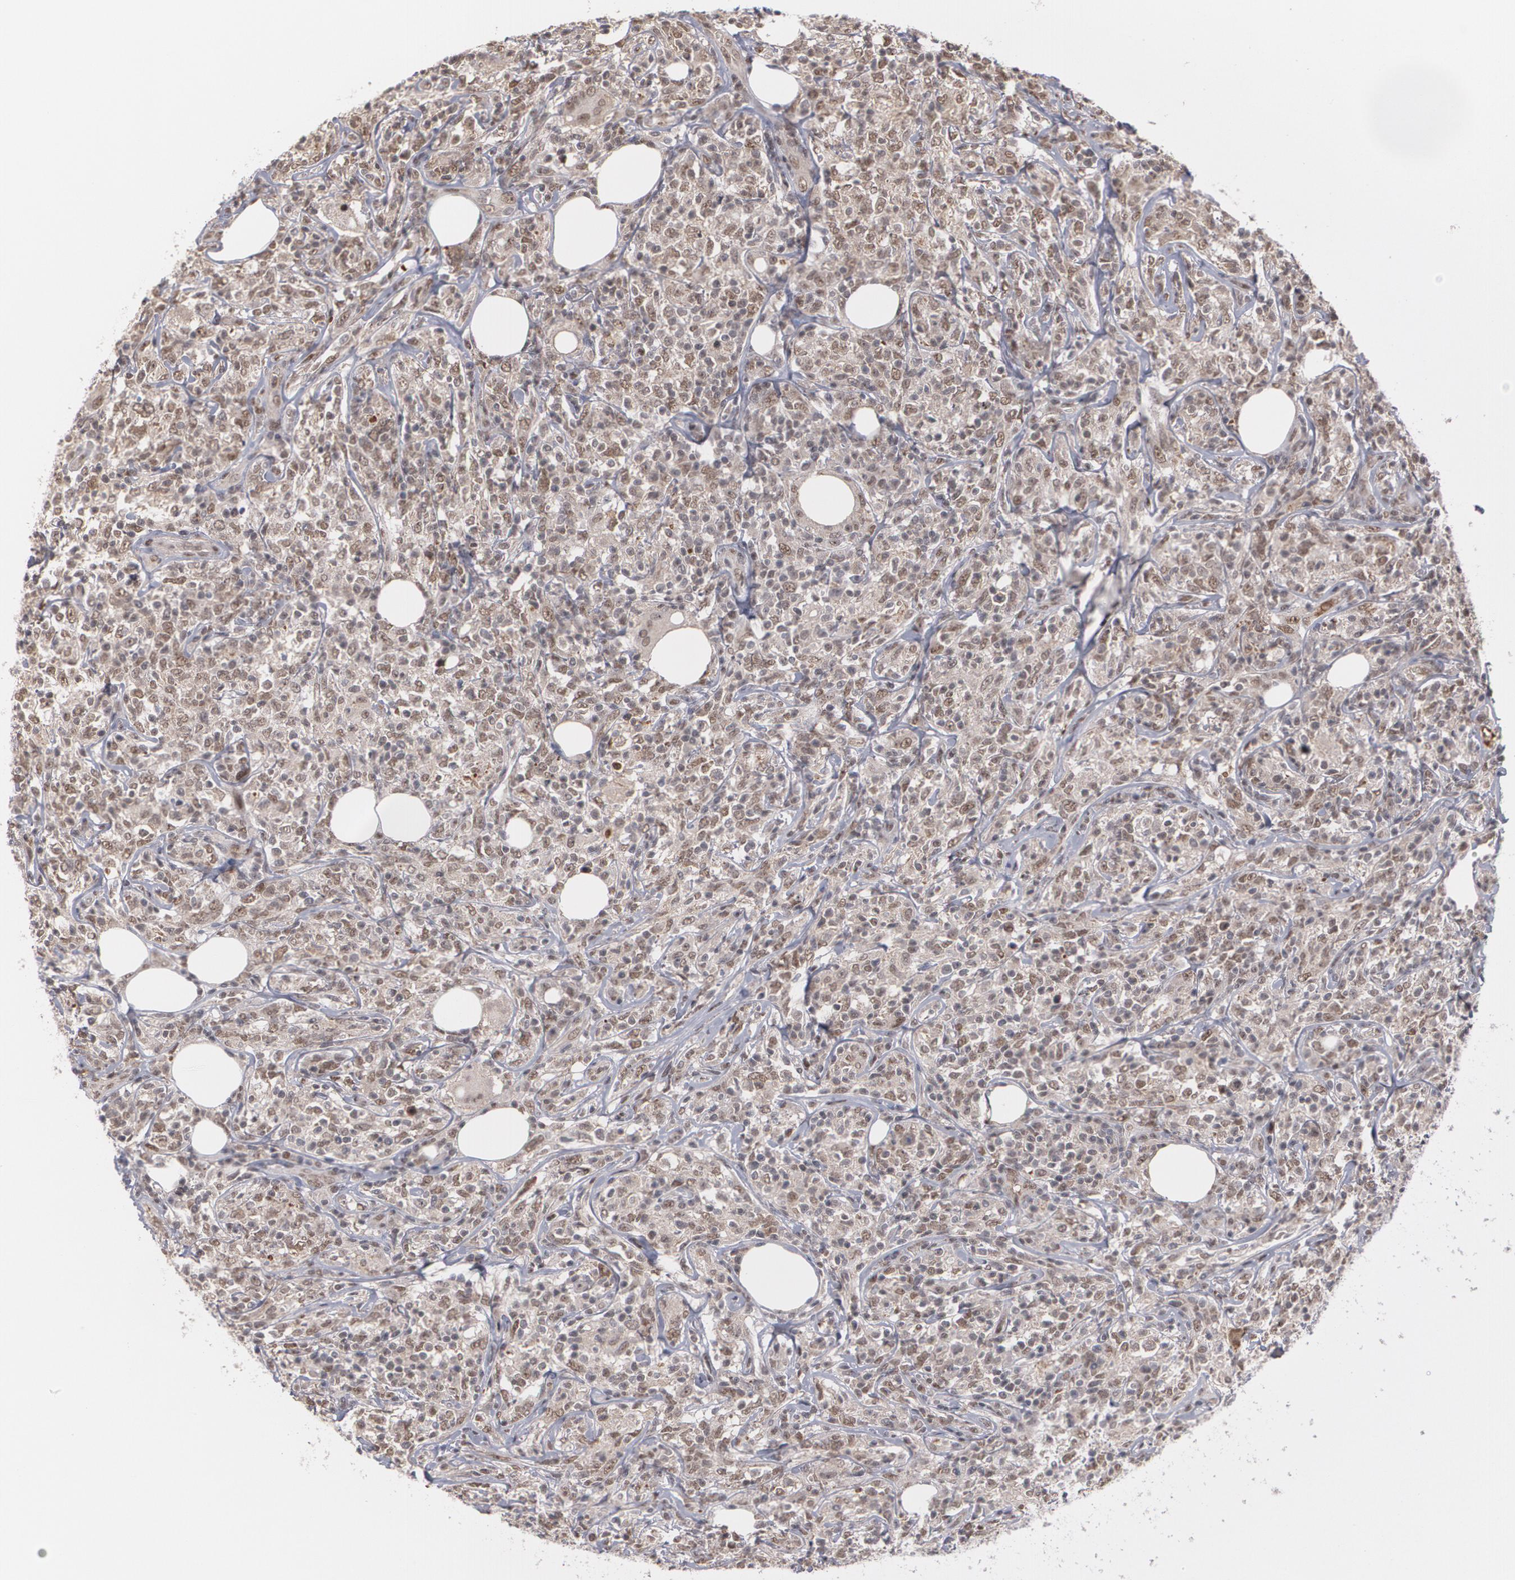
{"staining": {"intensity": "weak", "quantity": "25%-75%", "location": "nuclear"}, "tissue": "lymphoma", "cell_type": "Tumor cells", "image_type": "cancer", "snomed": [{"axis": "morphology", "description": "Malignant lymphoma, non-Hodgkin's type, High grade"}, {"axis": "topography", "description": "Lymph node"}], "caption": "Immunohistochemical staining of high-grade malignant lymphoma, non-Hodgkin's type displays low levels of weak nuclear staining in approximately 25%-75% of tumor cells.", "gene": "ZNF234", "patient": {"sex": "female", "age": 84}}